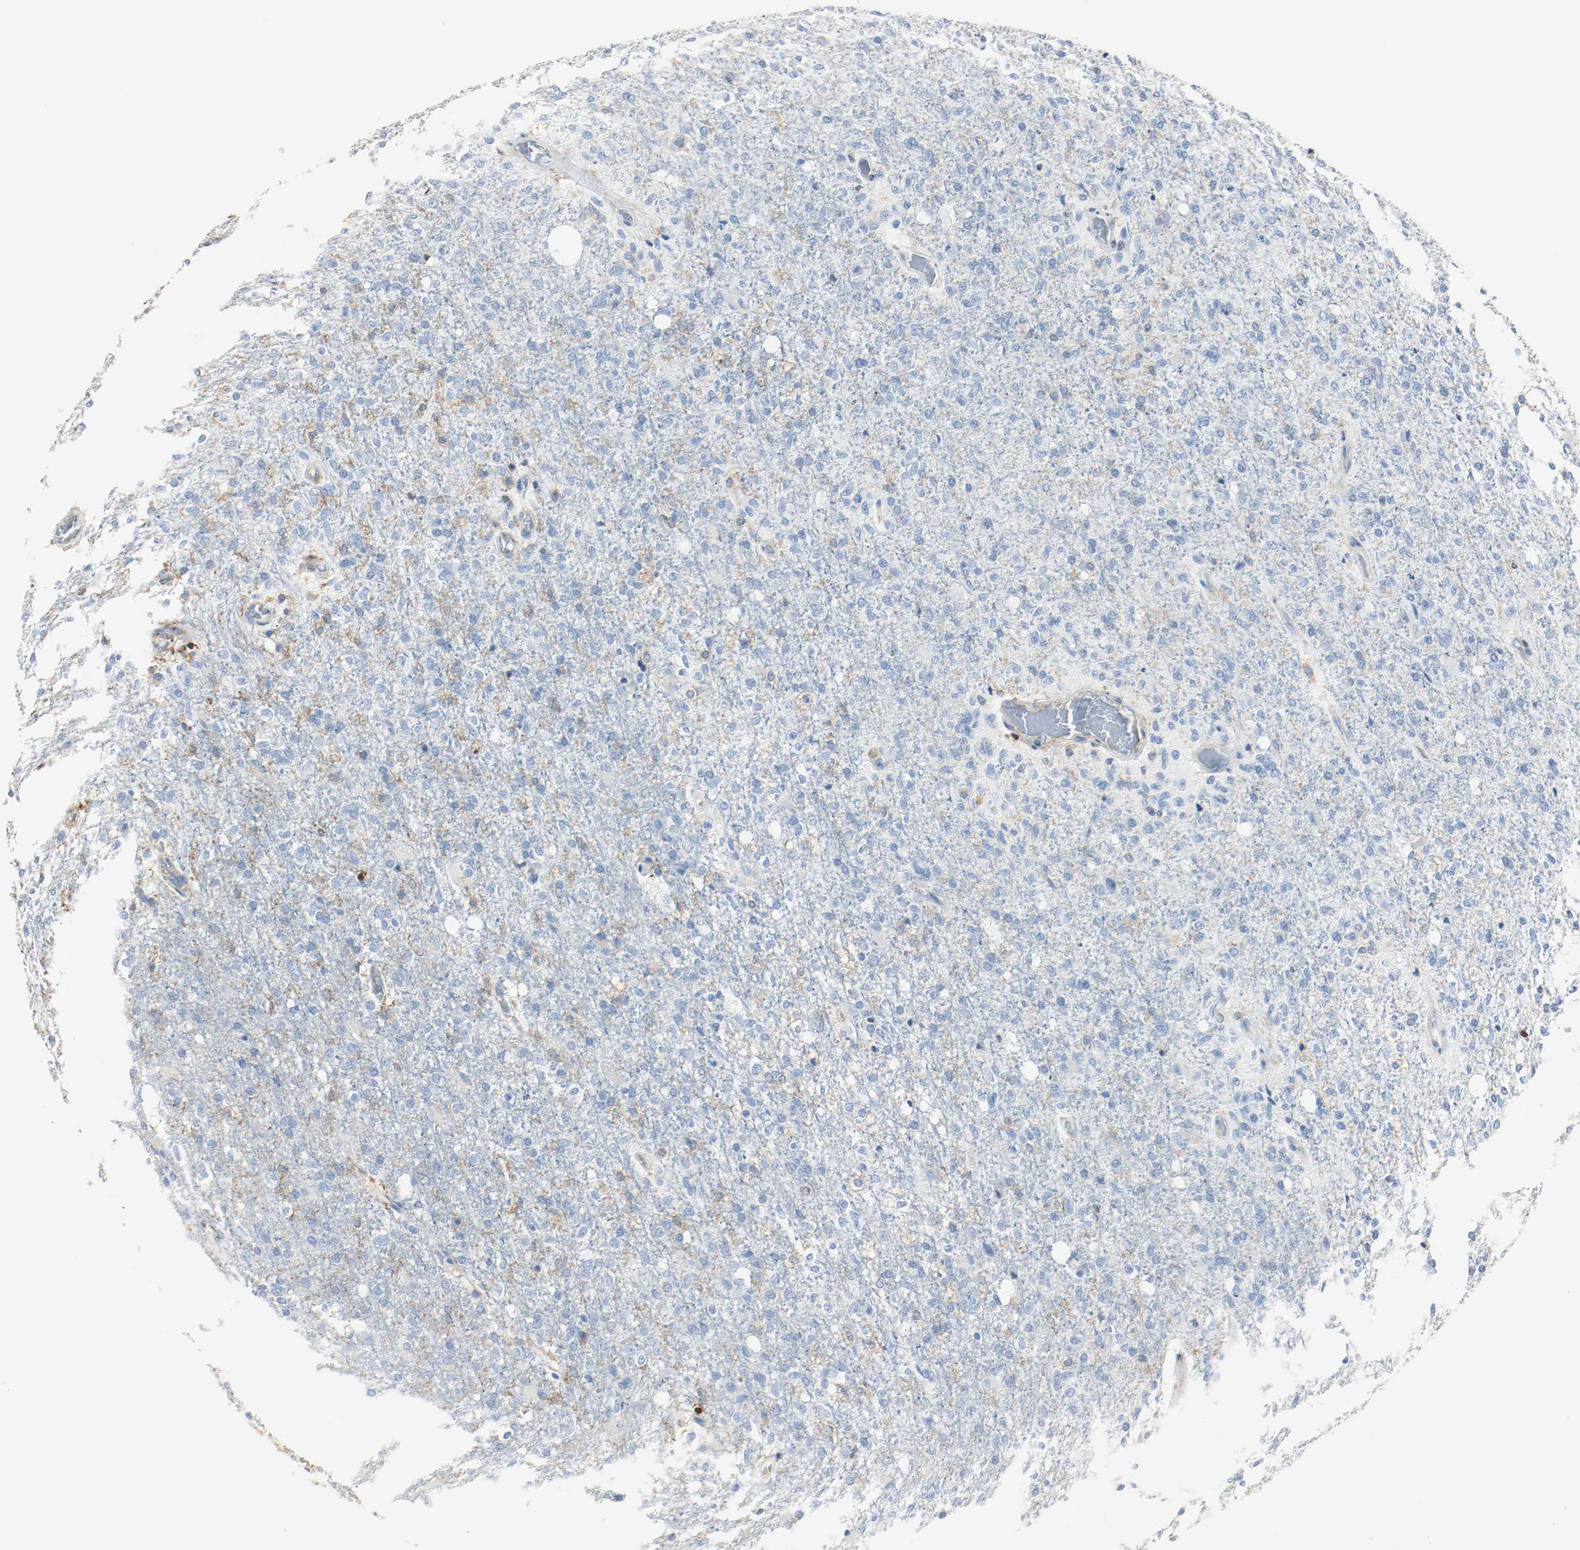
{"staining": {"intensity": "negative", "quantity": "none", "location": "none"}, "tissue": "glioma", "cell_type": "Tumor cells", "image_type": "cancer", "snomed": [{"axis": "morphology", "description": "Normal tissue, NOS"}, {"axis": "morphology", "description": "Glioma, malignant, High grade"}, {"axis": "topography", "description": "Cerebral cortex"}], "caption": "This is a photomicrograph of immunohistochemistry (IHC) staining of glioma, which shows no expression in tumor cells.", "gene": "ARPC1B", "patient": {"sex": "male", "age": 77}}